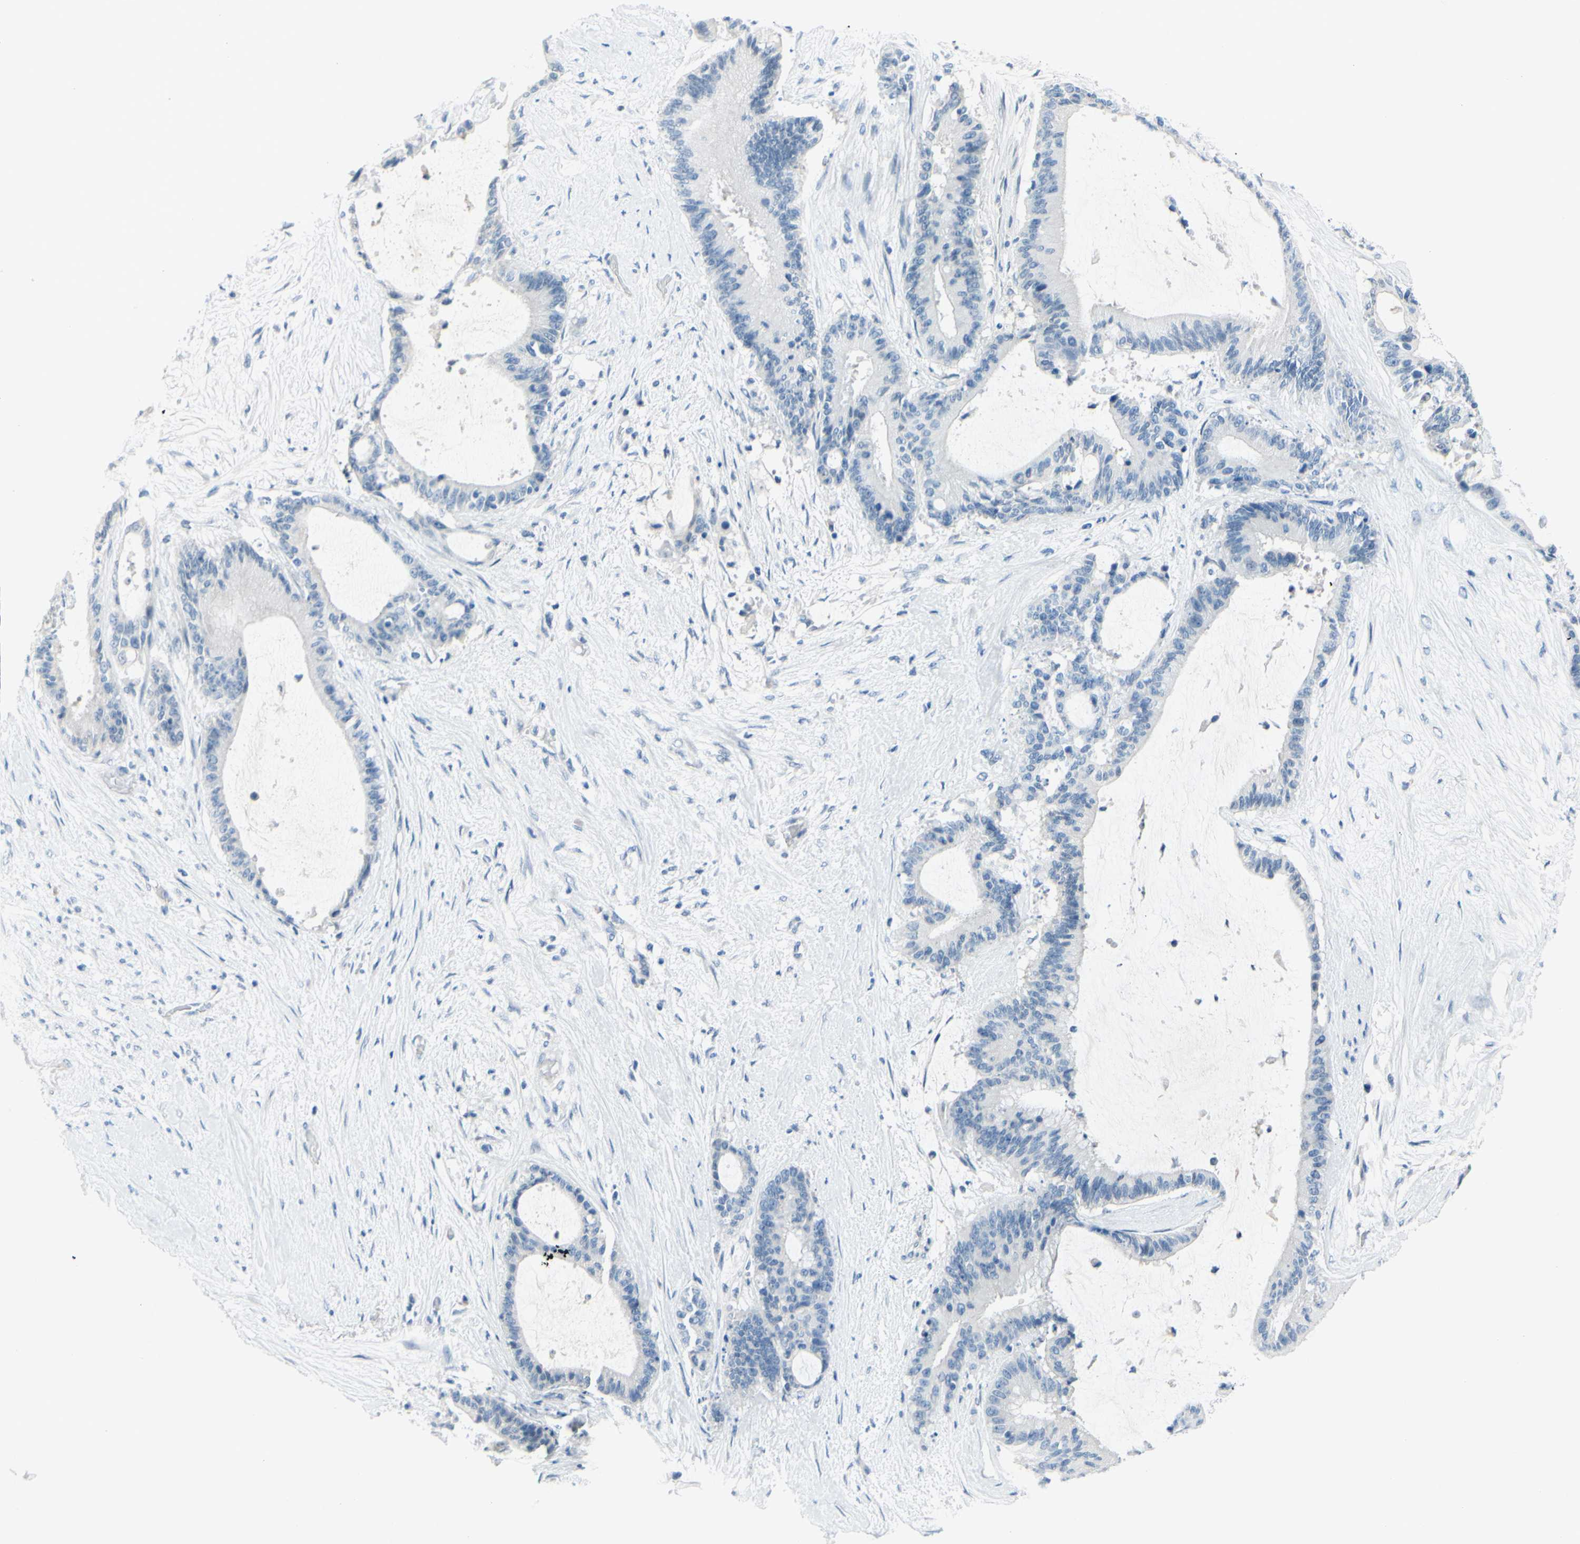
{"staining": {"intensity": "negative", "quantity": "none", "location": "none"}, "tissue": "liver cancer", "cell_type": "Tumor cells", "image_type": "cancer", "snomed": [{"axis": "morphology", "description": "Cholangiocarcinoma"}, {"axis": "topography", "description": "Liver"}], "caption": "Immunohistochemical staining of human liver cancer displays no significant staining in tumor cells.", "gene": "DCT", "patient": {"sex": "female", "age": 73}}